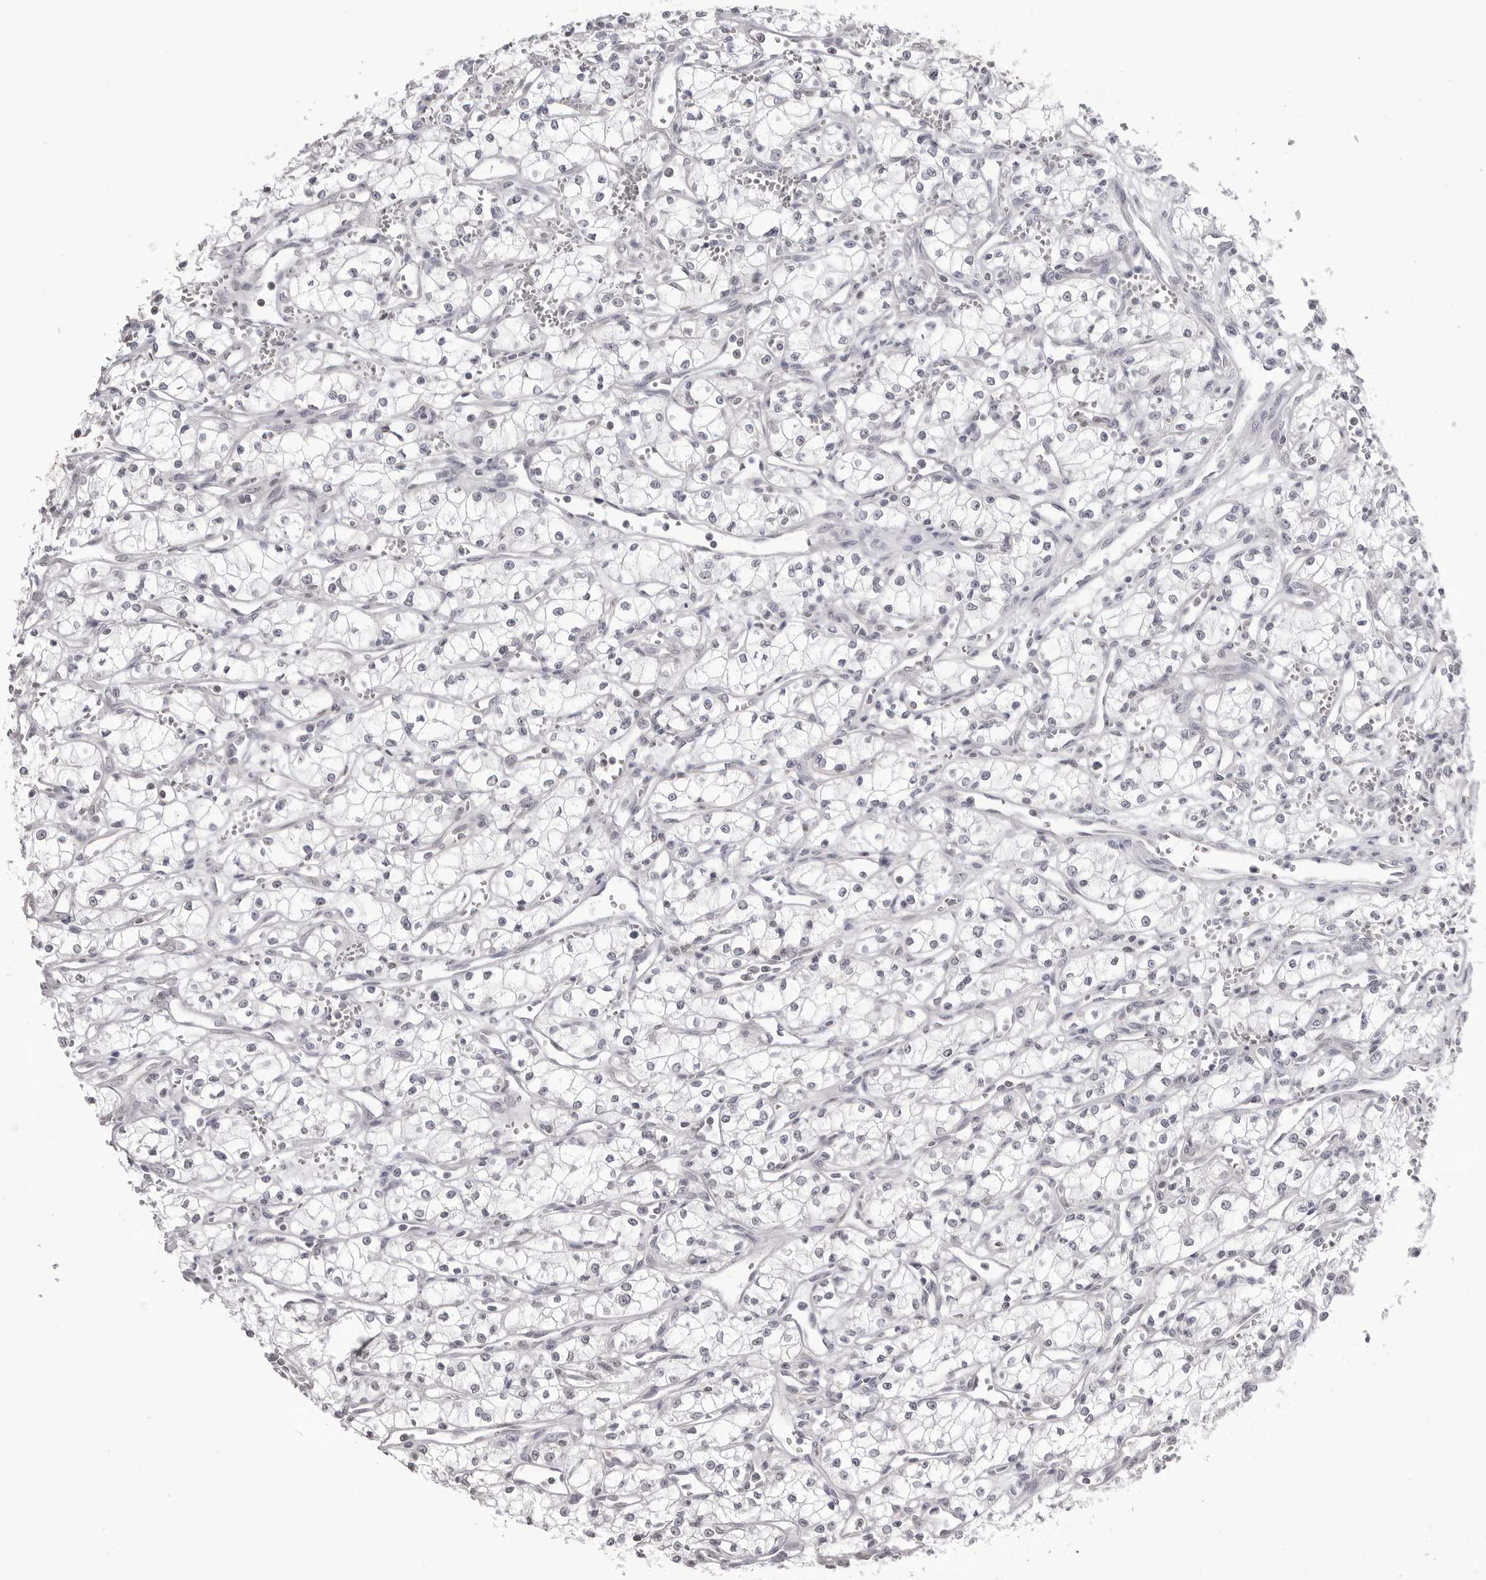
{"staining": {"intensity": "negative", "quantity": "none", "location": "none"}, "tissue": "renal cancer", "cell_type": "Tumor cells", "image_type": "cancer", "snomed": [{"axis": "morphology", "description": "Adenocarcinoma, NOS"}, {"axis": "topography", "description": "Kidney"}], "caption": "There is no significant expression in tumor cells of adenocarcinoma (renal).", "gene": "YWHAG", "patient": {"sex": "male", "age": 59}}